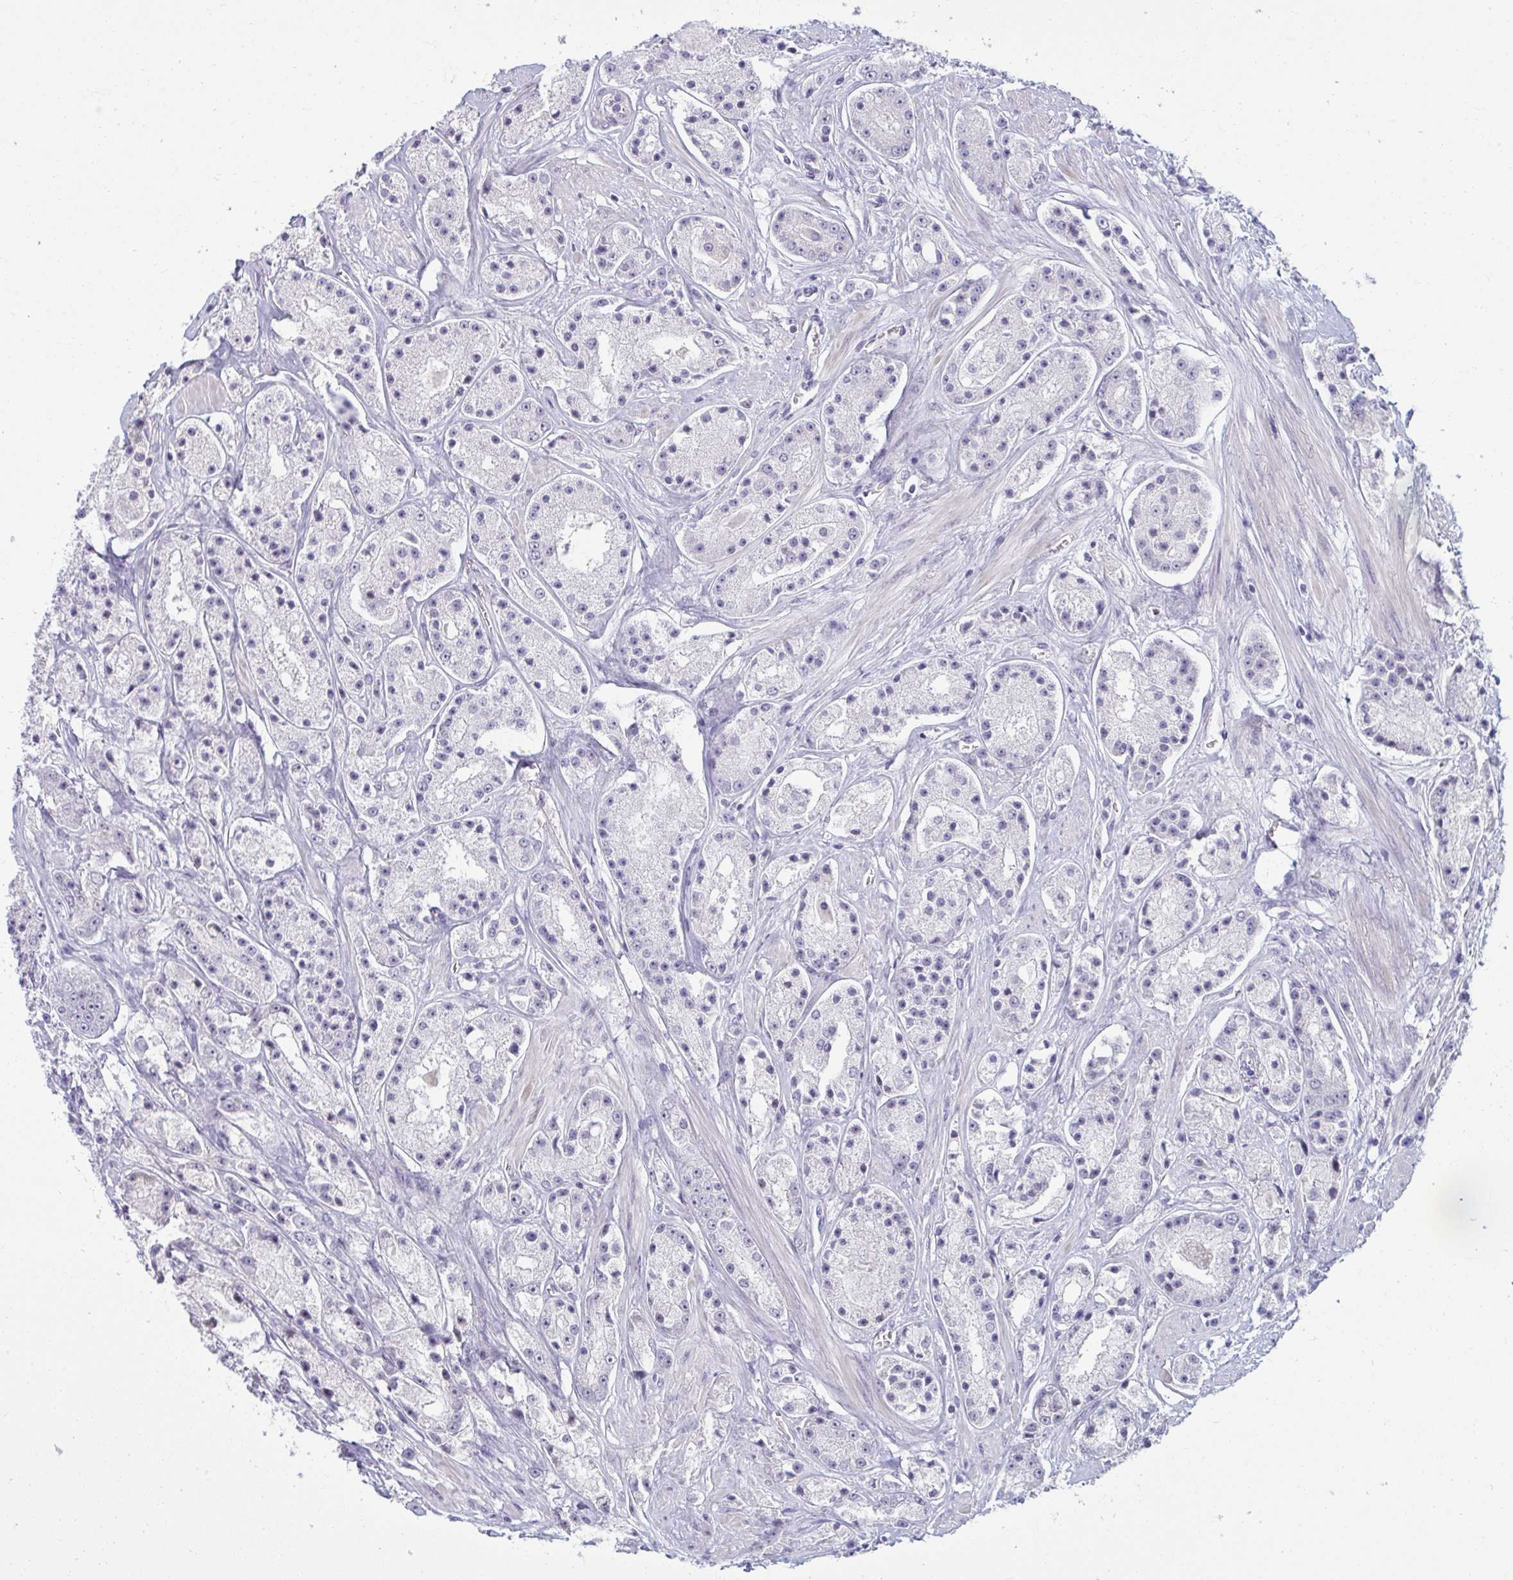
{"staining": {"intensity": "negative", "quantity": "none", "location": "none"}, "tissue": "prostate cancer", "cell_type": "Tumor cells", "image_type": "cancer", "snomed": [{"axis": "morphology", "description": "Adenocarcinoma, High grade"}, {"axis": "topography", "description": "Prostate"}], "caption": "Immunohistochemical staining of adenocarcinoma (high-grade) (prostate) shows no significant staining in tumor cells.", "gene": "RNASEH1", "patient": {"sex": "male", "age": 67}}